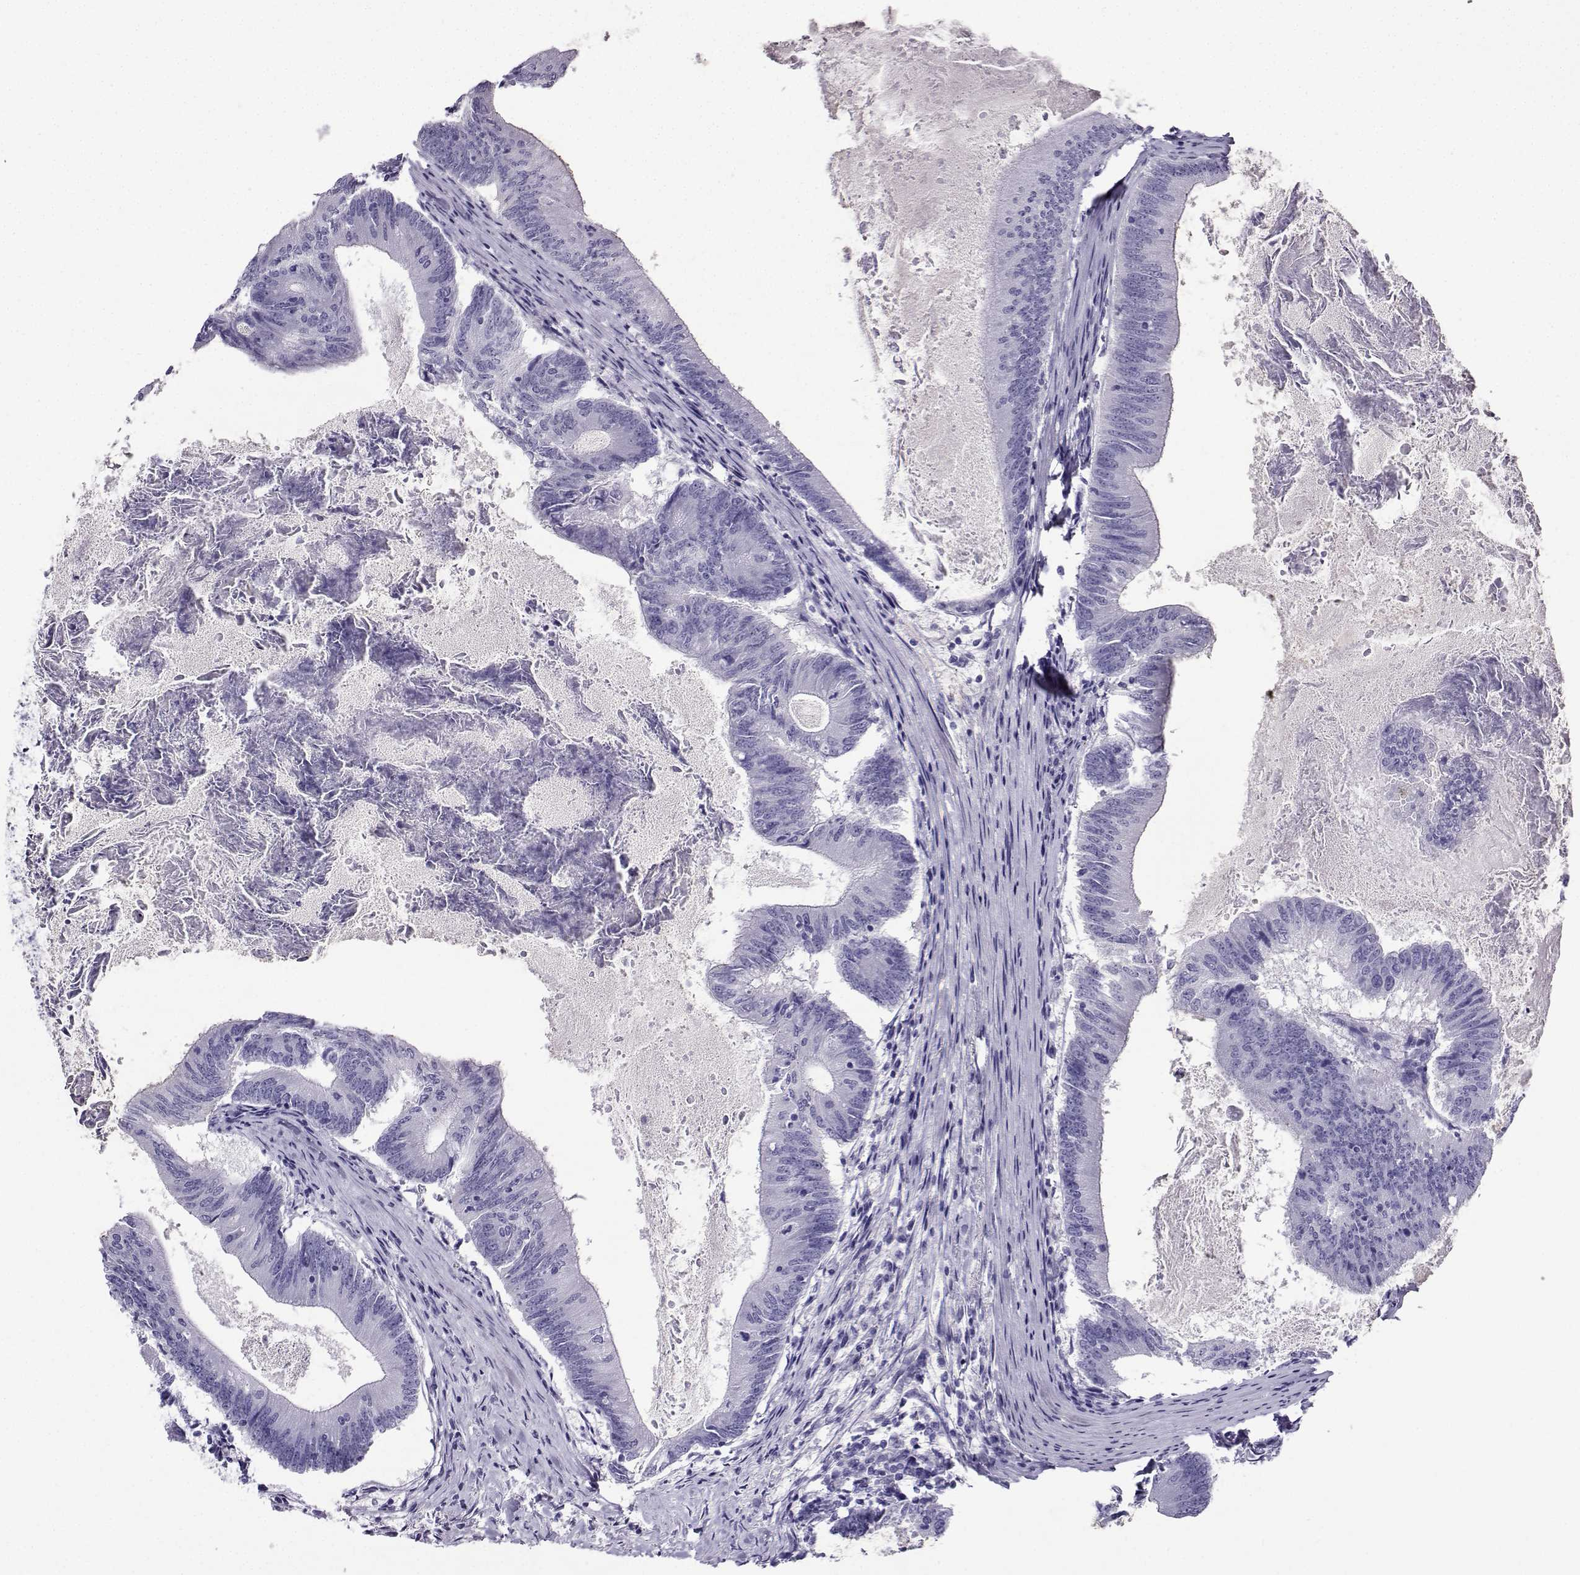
{"staining": {"intensity": "negative", "quantity": "none", "location": "none"}, "tissue": "colorectal cancer", "cell_type": "Tumor cells", "image_type": "cancer", "snomed": [{"axis": "morphology", "description": "Adenocarcinoma, NOS"}, {"axis": "topography", "description": "Colon"}], "caption": "IHC image of neoplastic tissue: human adenocarcinoma (colorectal) stained with DAB (3,3'-diaminobenzidine) displays no significant protein staining in tumor cells.", "gene": "CRYBB1", "patient": {"sex": "female", "age": 70}}